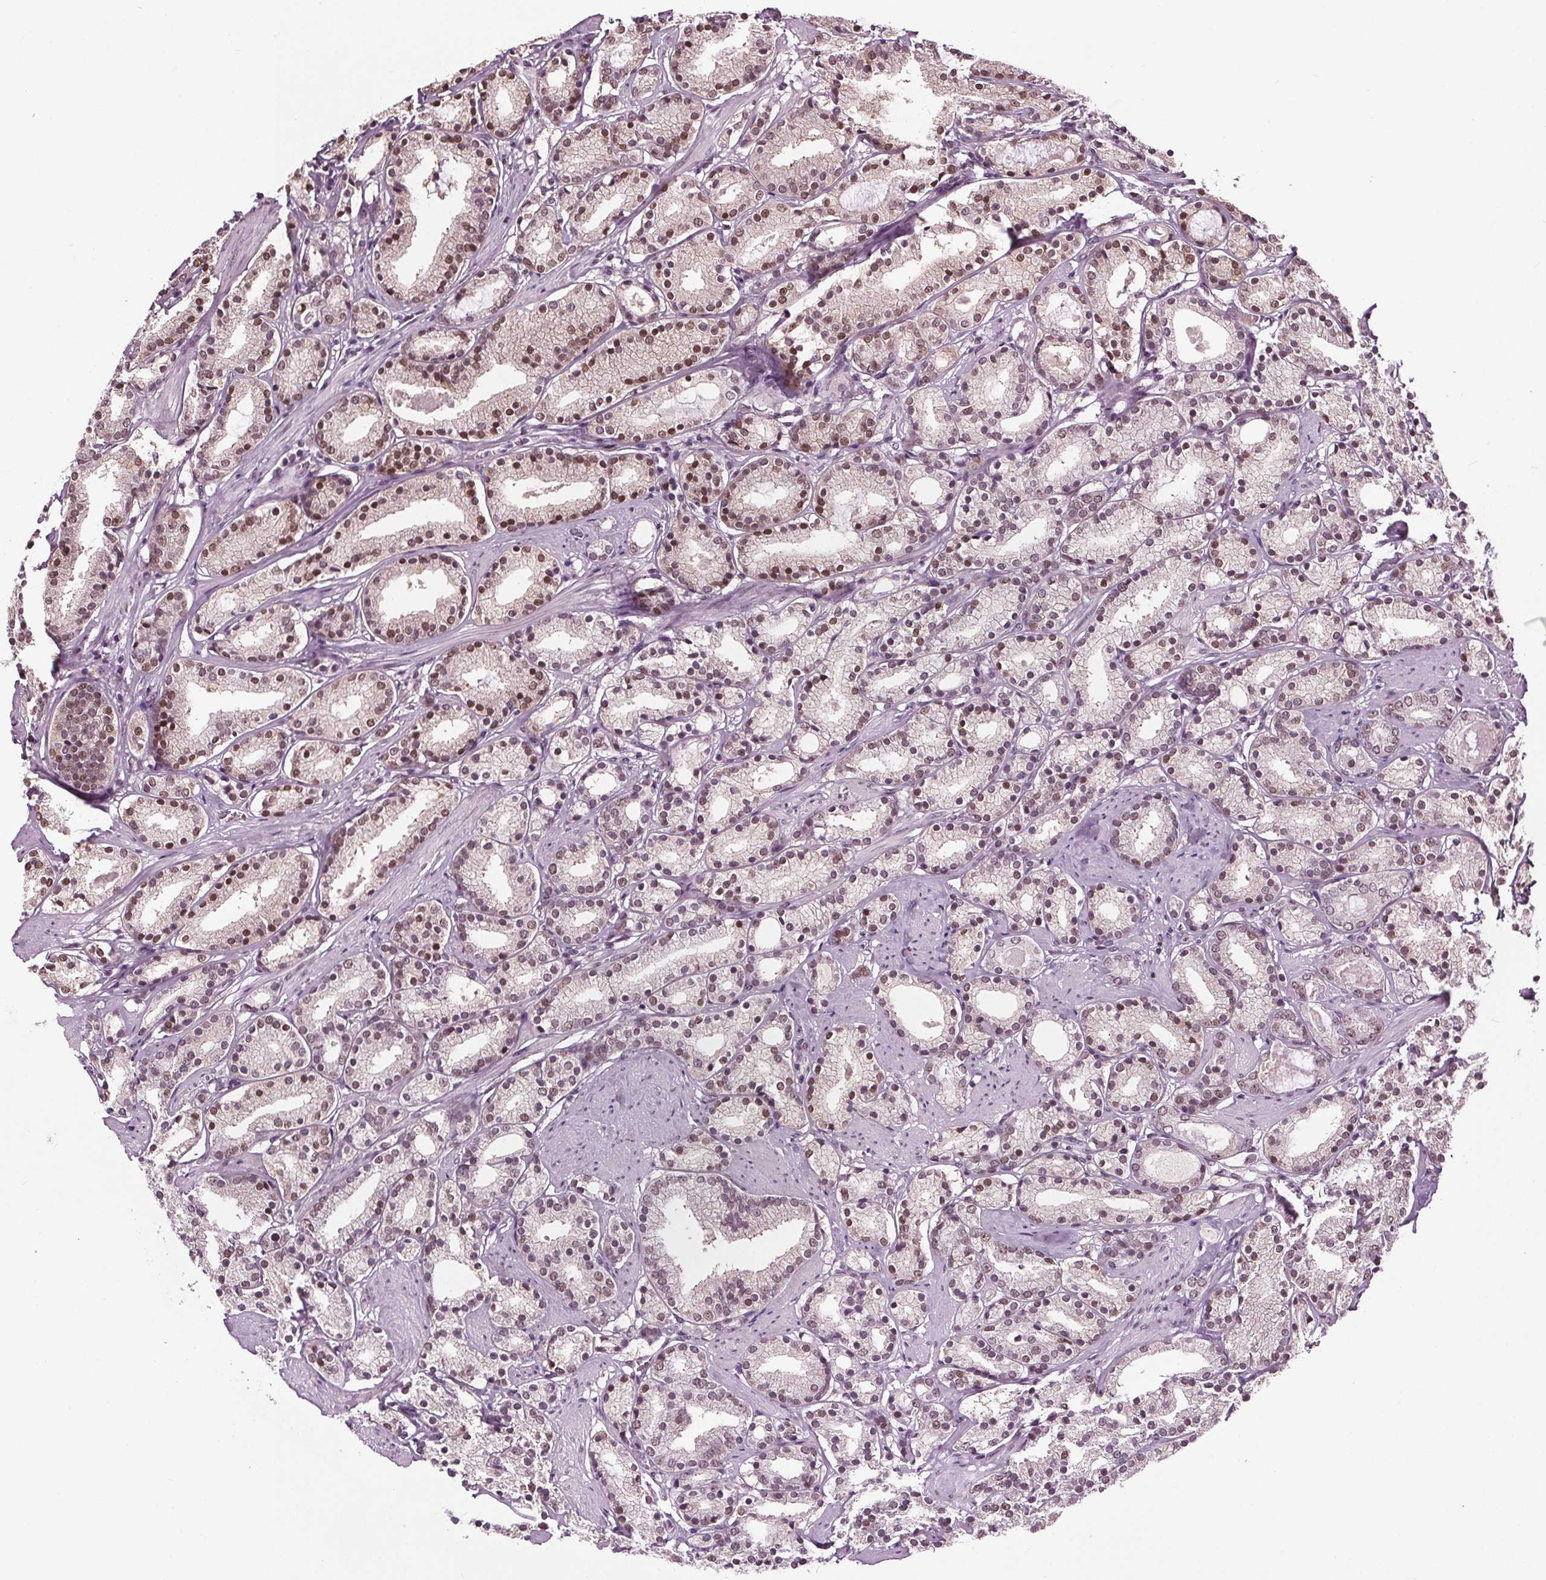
{"staining": {"intensity": "moderate", "quantity": ">75%", "location": "nuclear"}, "tissue": "prostate cancer", "cell_type": "Tumor cells", "image_type": "cancer", "snomed": [{"axis": "morphology", "description": "Adenocarcinoma, High grade"}, {"axis": "topography", "description": "Prostate"}], "caption": "Immunohistochemistry histopathology image of prostate cancer stained for a protein (brown), which shows medium levels of moderate nuclear staining in approximately >75% of tumor cells.", "gene": "IWS1", "patient": {"sex": "male", "age": 63}}